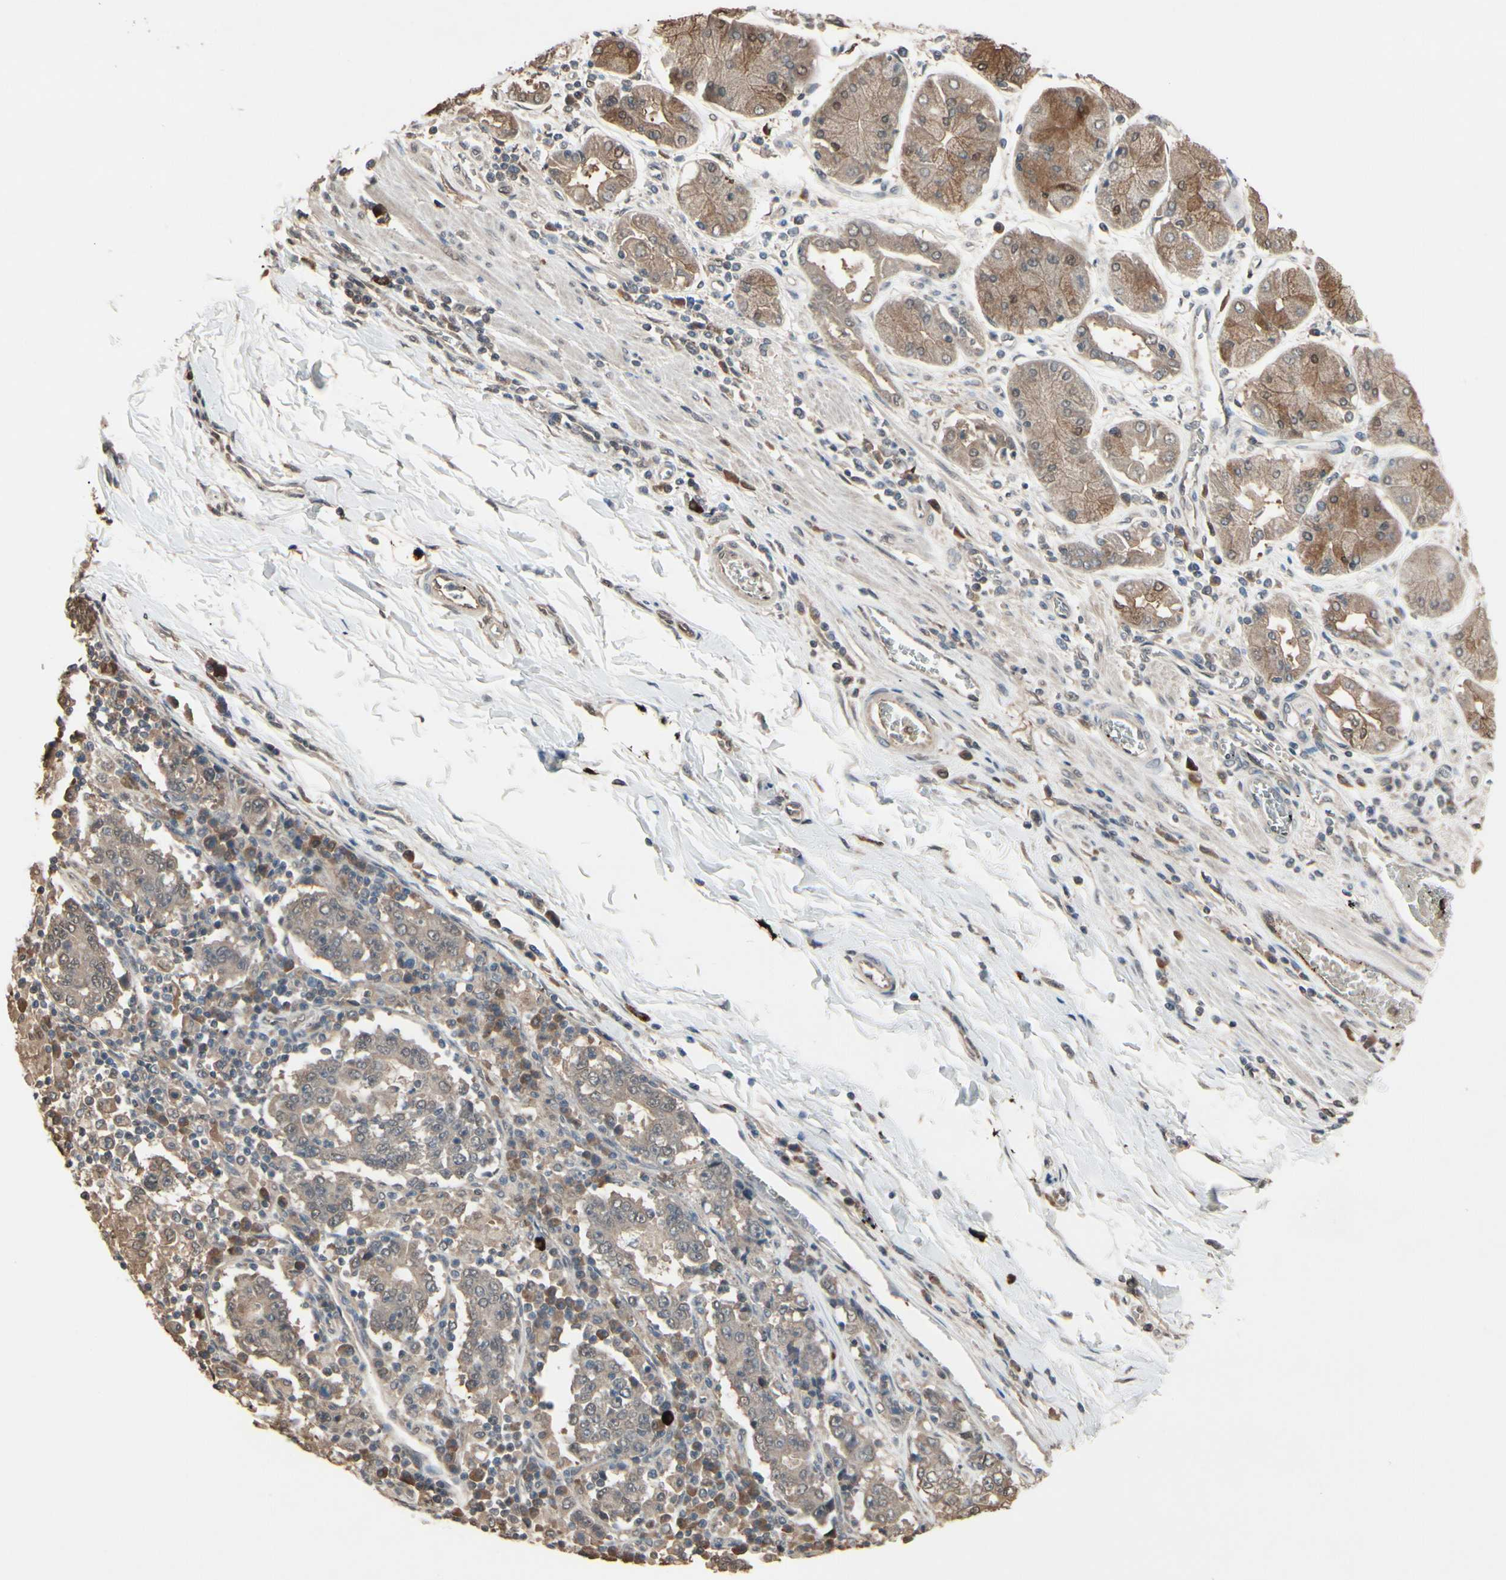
{"staining": {"intensity": "weak", "quantity": ">75%", "location": "cytoplasmic/membranous"}, "tissue": "stomach cancer", "cell_type": "Tumor cells", "image_type": "cancer", "snomed": [{"axis": "morphology", "description": "Normal tissue, NOS"}, {"axis": "morphology", "description": "Adenocarcinoma, NOS"}, {"axis": "topography", "description": "Stomach, upper"}, {"axis": "topography", "description": "Stomach"}], "caption": "Immunohistochemical staining of human adenocarcinoma (stomach) reveals low levels of weak cytoplasmic/membranous protein staining in approximately >75% of tumor cells.", "gene": "PNPLA7", "patient": {"sex": "male", "age": 59}}